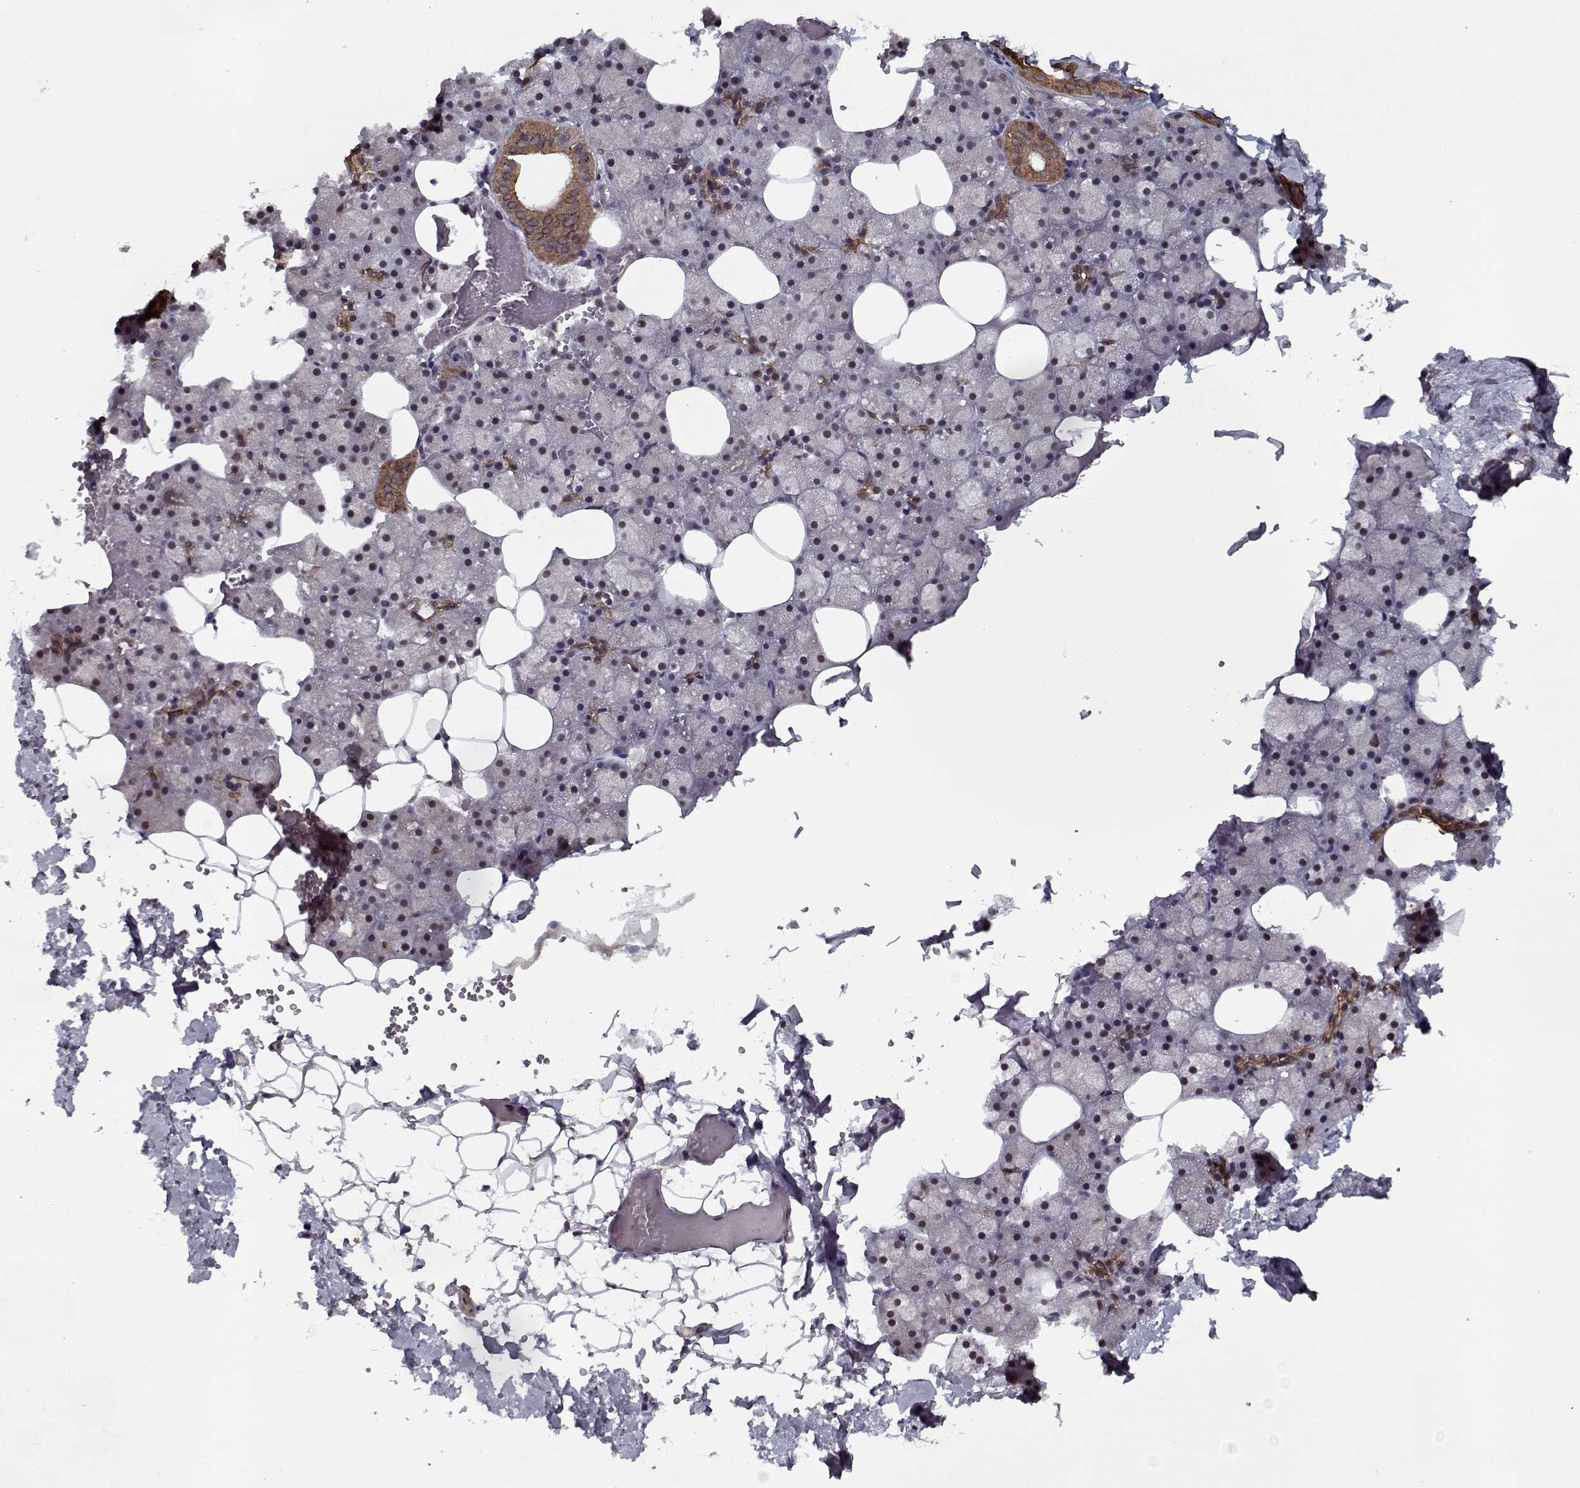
{"staining": {"intensity": "moderate", "quantity": "<25%", "location": "cytoplasmic/membranous"}, "tissue": "salivary gland", "cell_type": "Glandular cells", "image_type": "normal", "snomed": [{"axis": "morphology", "description": "Normal tissue, NOS"}, {"axis": "topography", "description": "Salivary gland"}], "caption": "Benign salivary gland reveals moderate cytoplasmic/membranous expression in about <25% of glandular cells.", "gene": "NLK", "patient": {"sex": "male", "age": 38}}